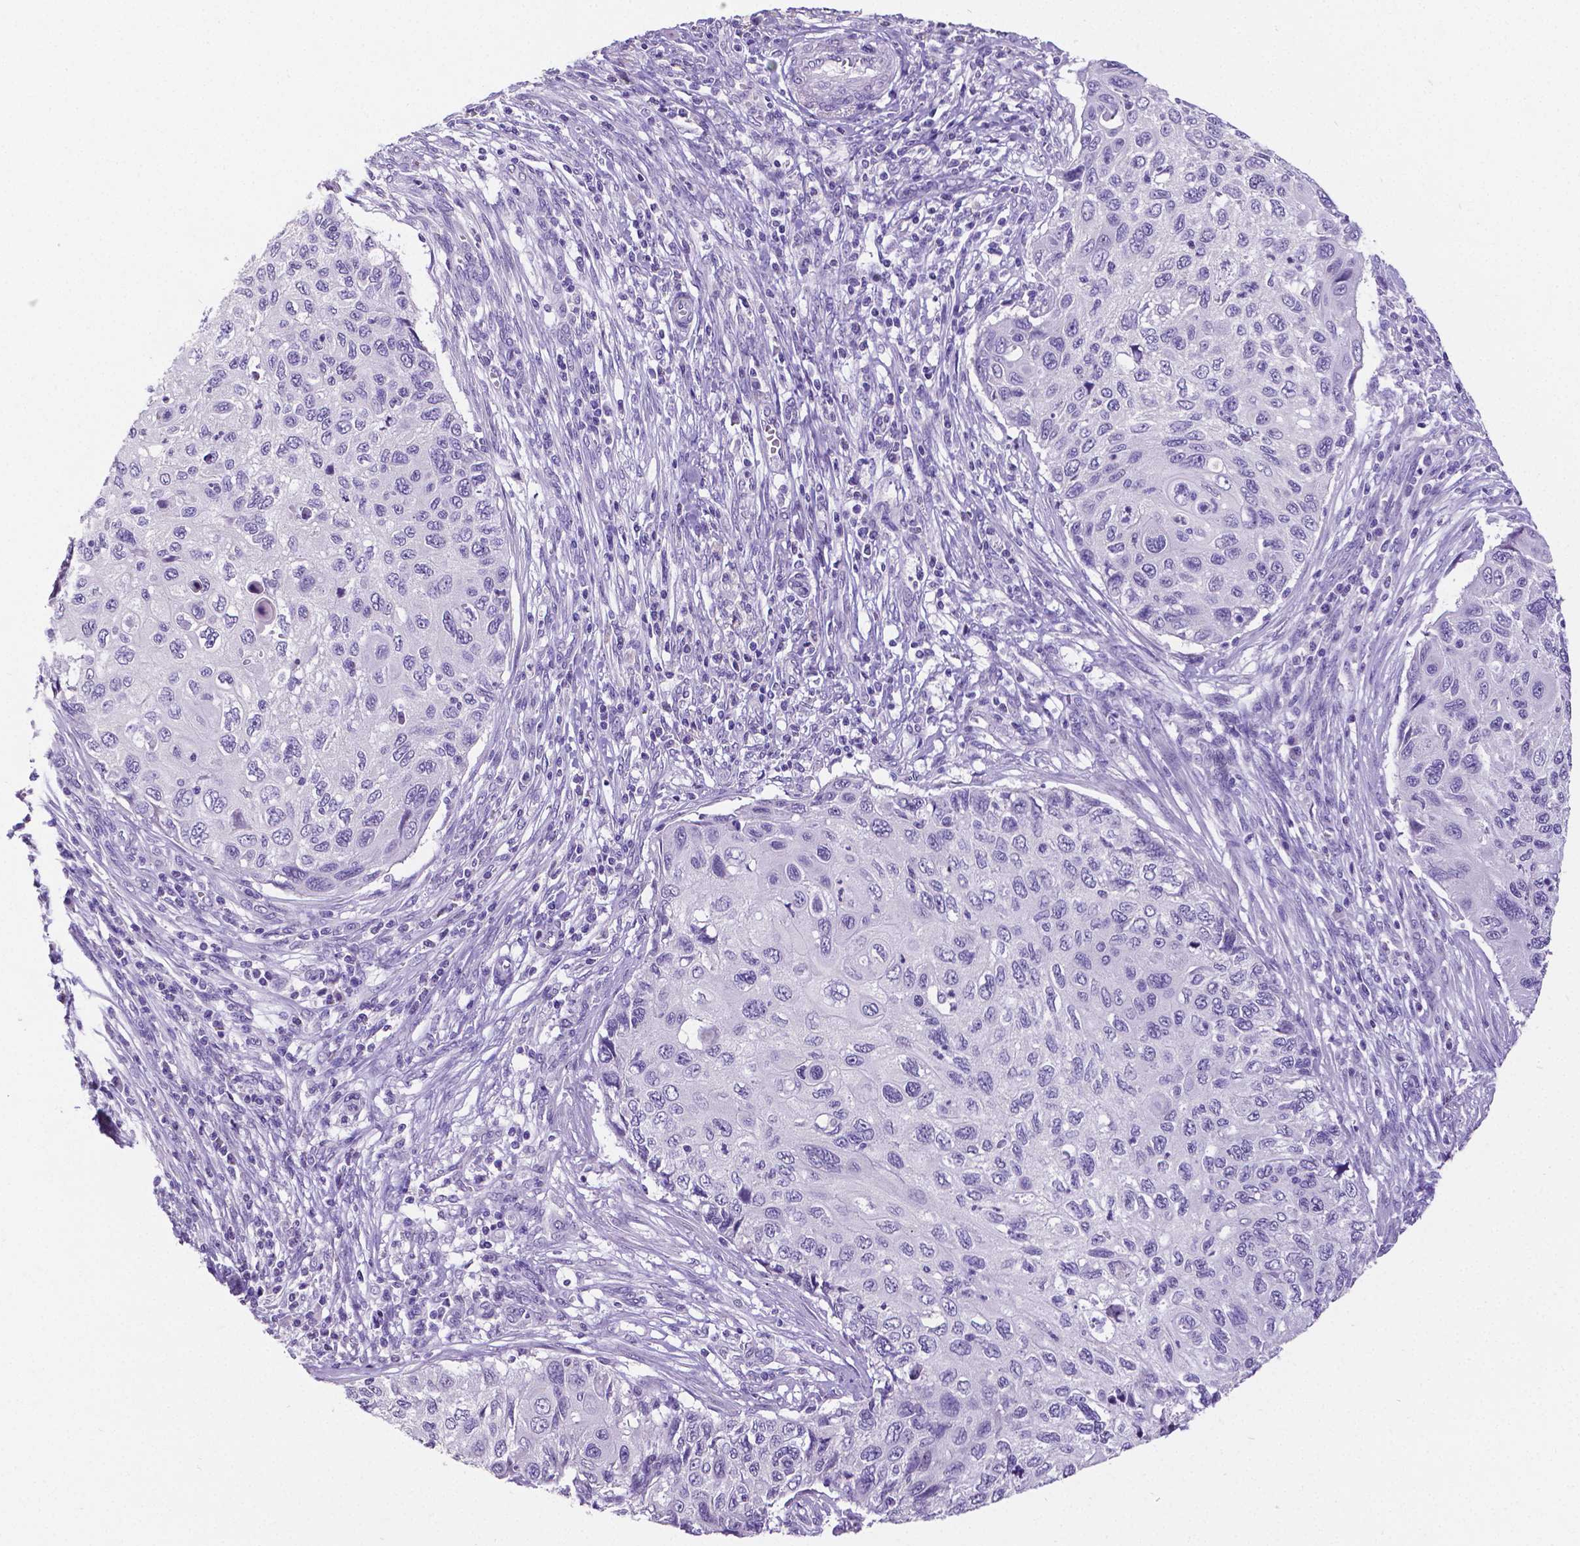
{"staining": {"intensity": "negative", "quantity": "none", "location": "none"}, "tissue": "cervical cancer", "cell_type": "Tumor cells", "image_type": "cancer", "snomed": [{"axis": "morphology", "description": "Squamous cell carcinoma, NOS"}, {"axis": "topography", "description": "Cervix"}], "caption": "A micrograph of cervical cancer stained for a protein demonstrates no brown staining in tumor cells.", "gene": "SATB2", "patient": {"sex": "female", "age": 70}}